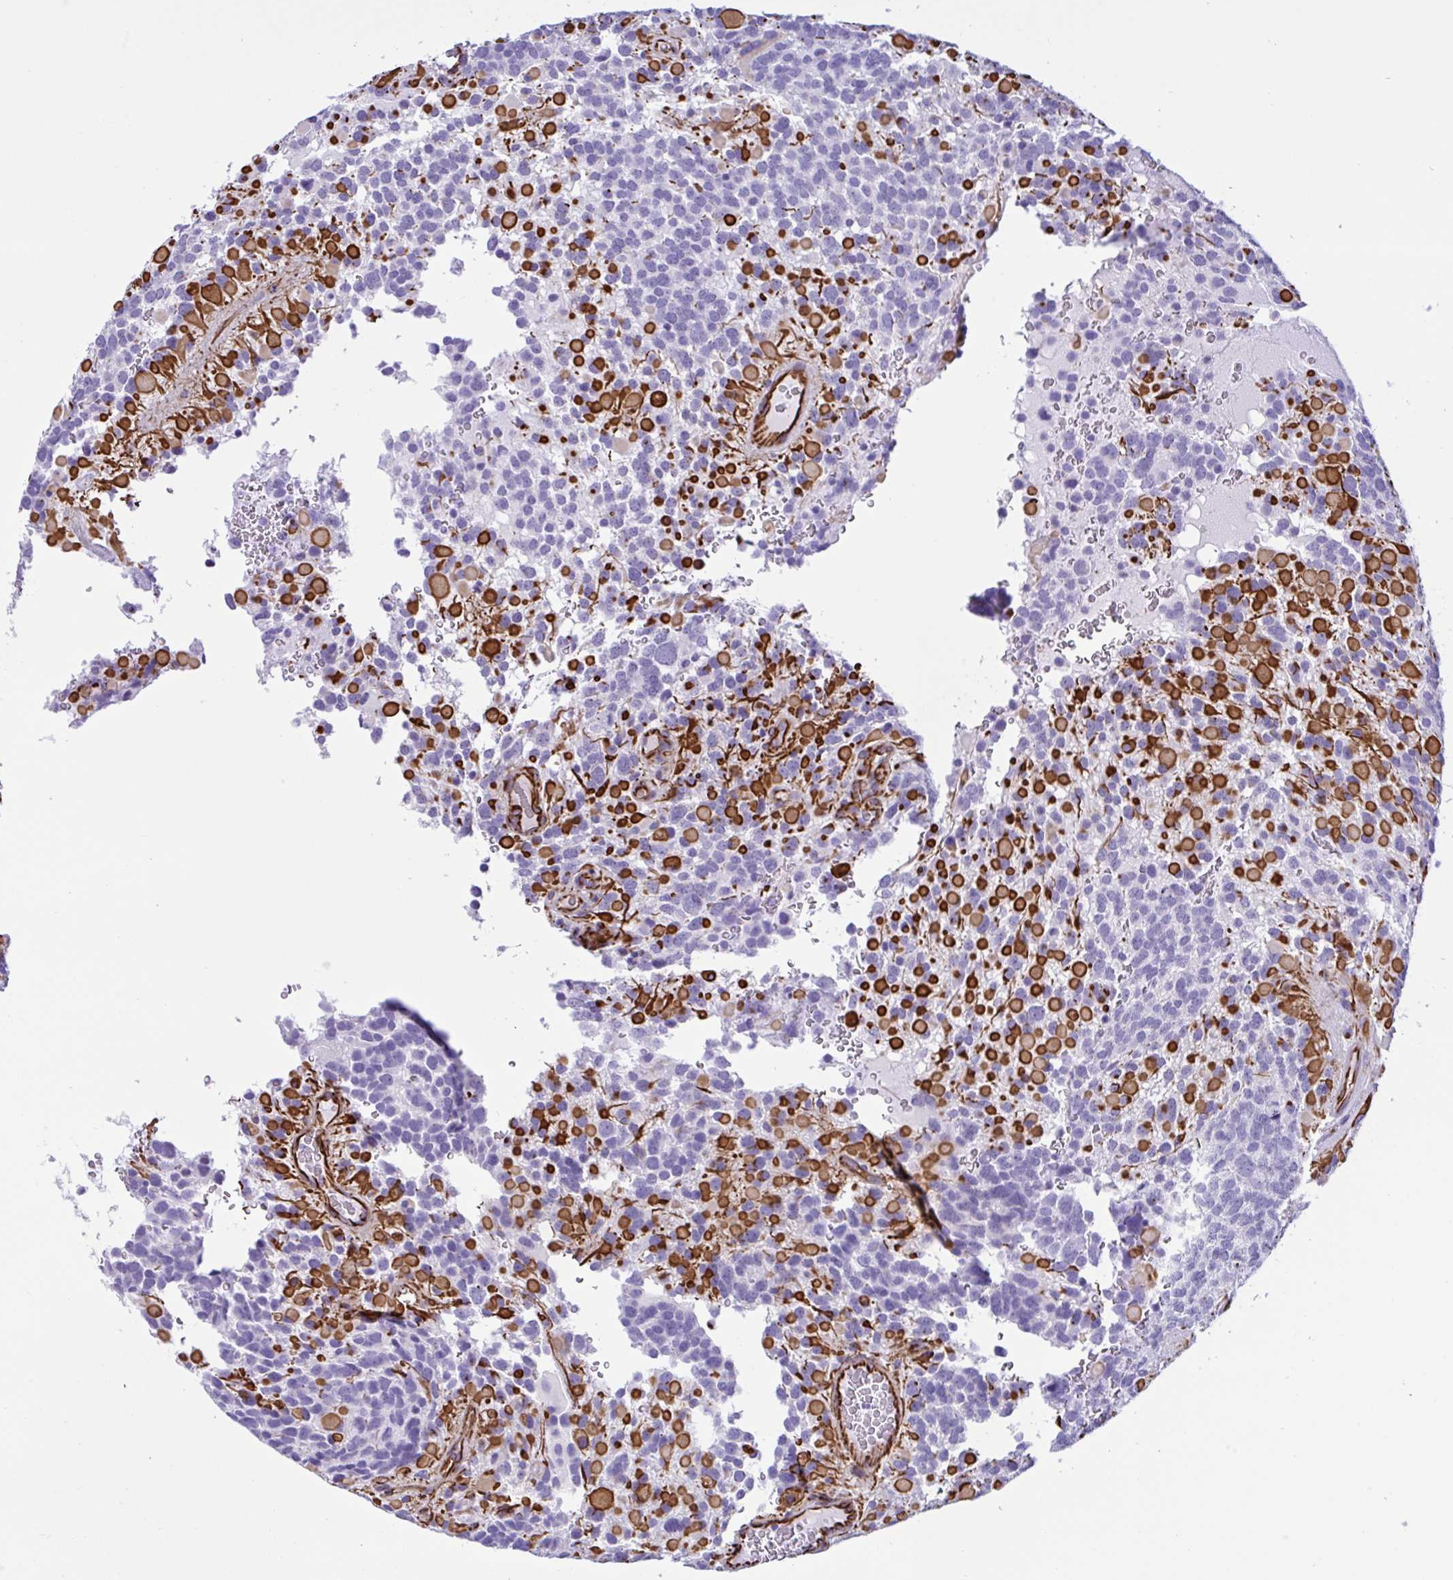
{"staining": {"intensity": "strong", "quantity": "25%-75%", "location": "cytoplasmic/membranous"}, "tissue": "glioma", "cell_type": "Tumor cells", "image_type": "cancer", "snomed": [{"axis": "morphology", "description": "Glioma, malignant, High grade"}, {"axis": "topography", "description": "Brain"}], "caption": "A brown stain highlights strong cytoplasmic/membranous staining of a protein in glioma tumor cells. Nuclei are stained in blue.", "gene": "SMAD5", "patient": {"sex": "female", "age": 40}}